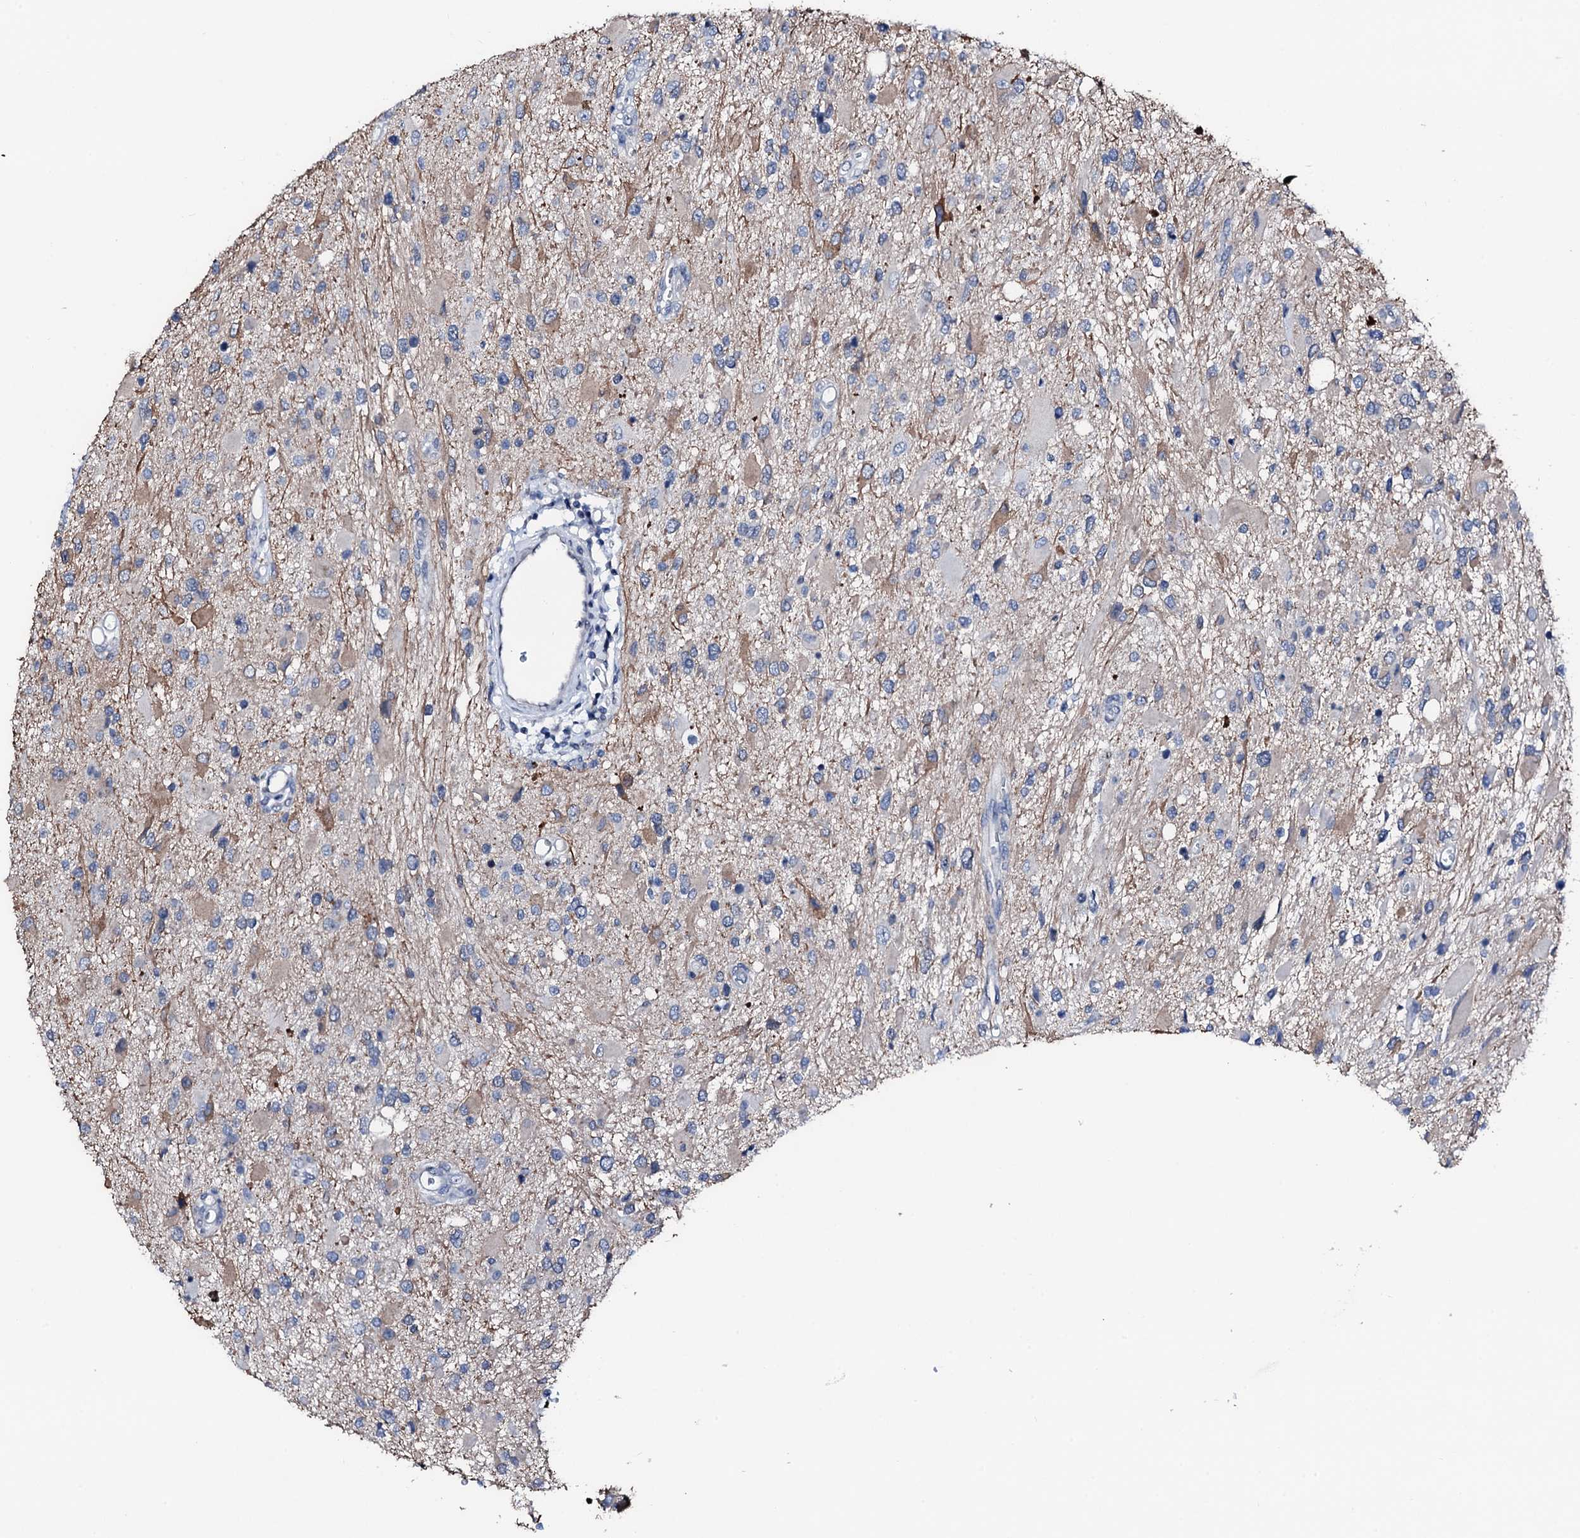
{"staining": {"intensity": "negative", "quantity": "none", "location": "none"}, "tissue": "glioma", "cell_type": "Tumor cells", "image_type": "cancer", "snomed": [{"axis": "morphology", "description": "Glioma, malignant, High grade"}, {"axis": "topography", "description": "Brain"}], "caption": "This is an IHC histopathology image of human glioma. There is no positivity in tumor cells.", "gene": "TRAFD1", "patient": {"sex": "male", "age": 53}}